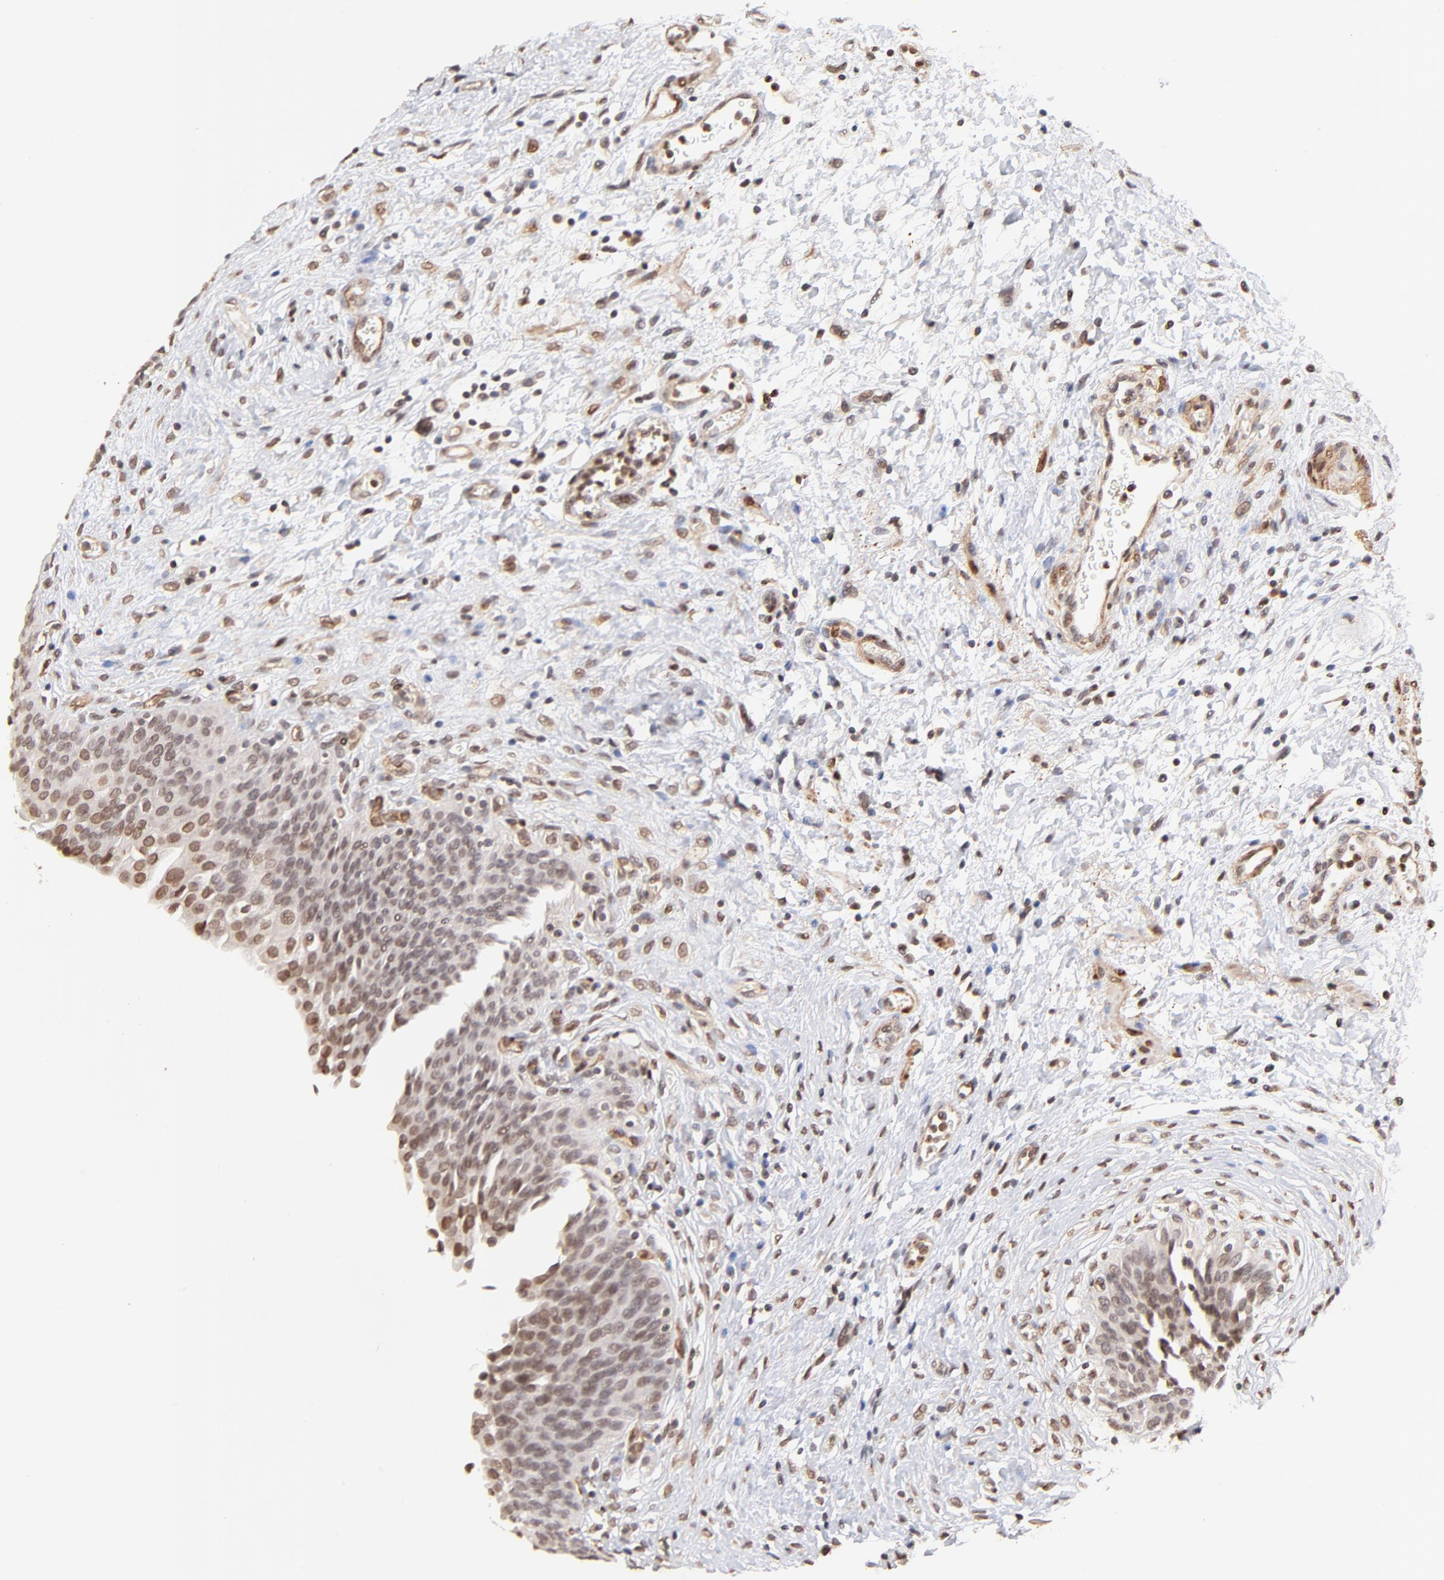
{"staining": {"intensity": "weak", "quantity": "25%-75%", "location": "nuclear"}, "tissue": "urinary bladder", "cell_type": "Urothelial cells", "image_type": "normal", "snomed": [{"axis": "morphology", "description": "Normal tissue, NOS"}, {"axis": "morphology", "description": "Dysplasia, NOS"}, {"axis": "topography", "description": "Urinary bladder"}], "caption": "Protein positivity by immunohistochemistry exhibits weak nuclear expression in approximately 25%-75% of urothelial cells in normal urinary bladder. (Stains: DAB (3,3'-diaminobenzidine) in brown, nuclei in blue, Microscopy: brightfield microscopy at high magnification).", "gene": "ZFP92", "patient": {"sex": "male", "age": 35}}